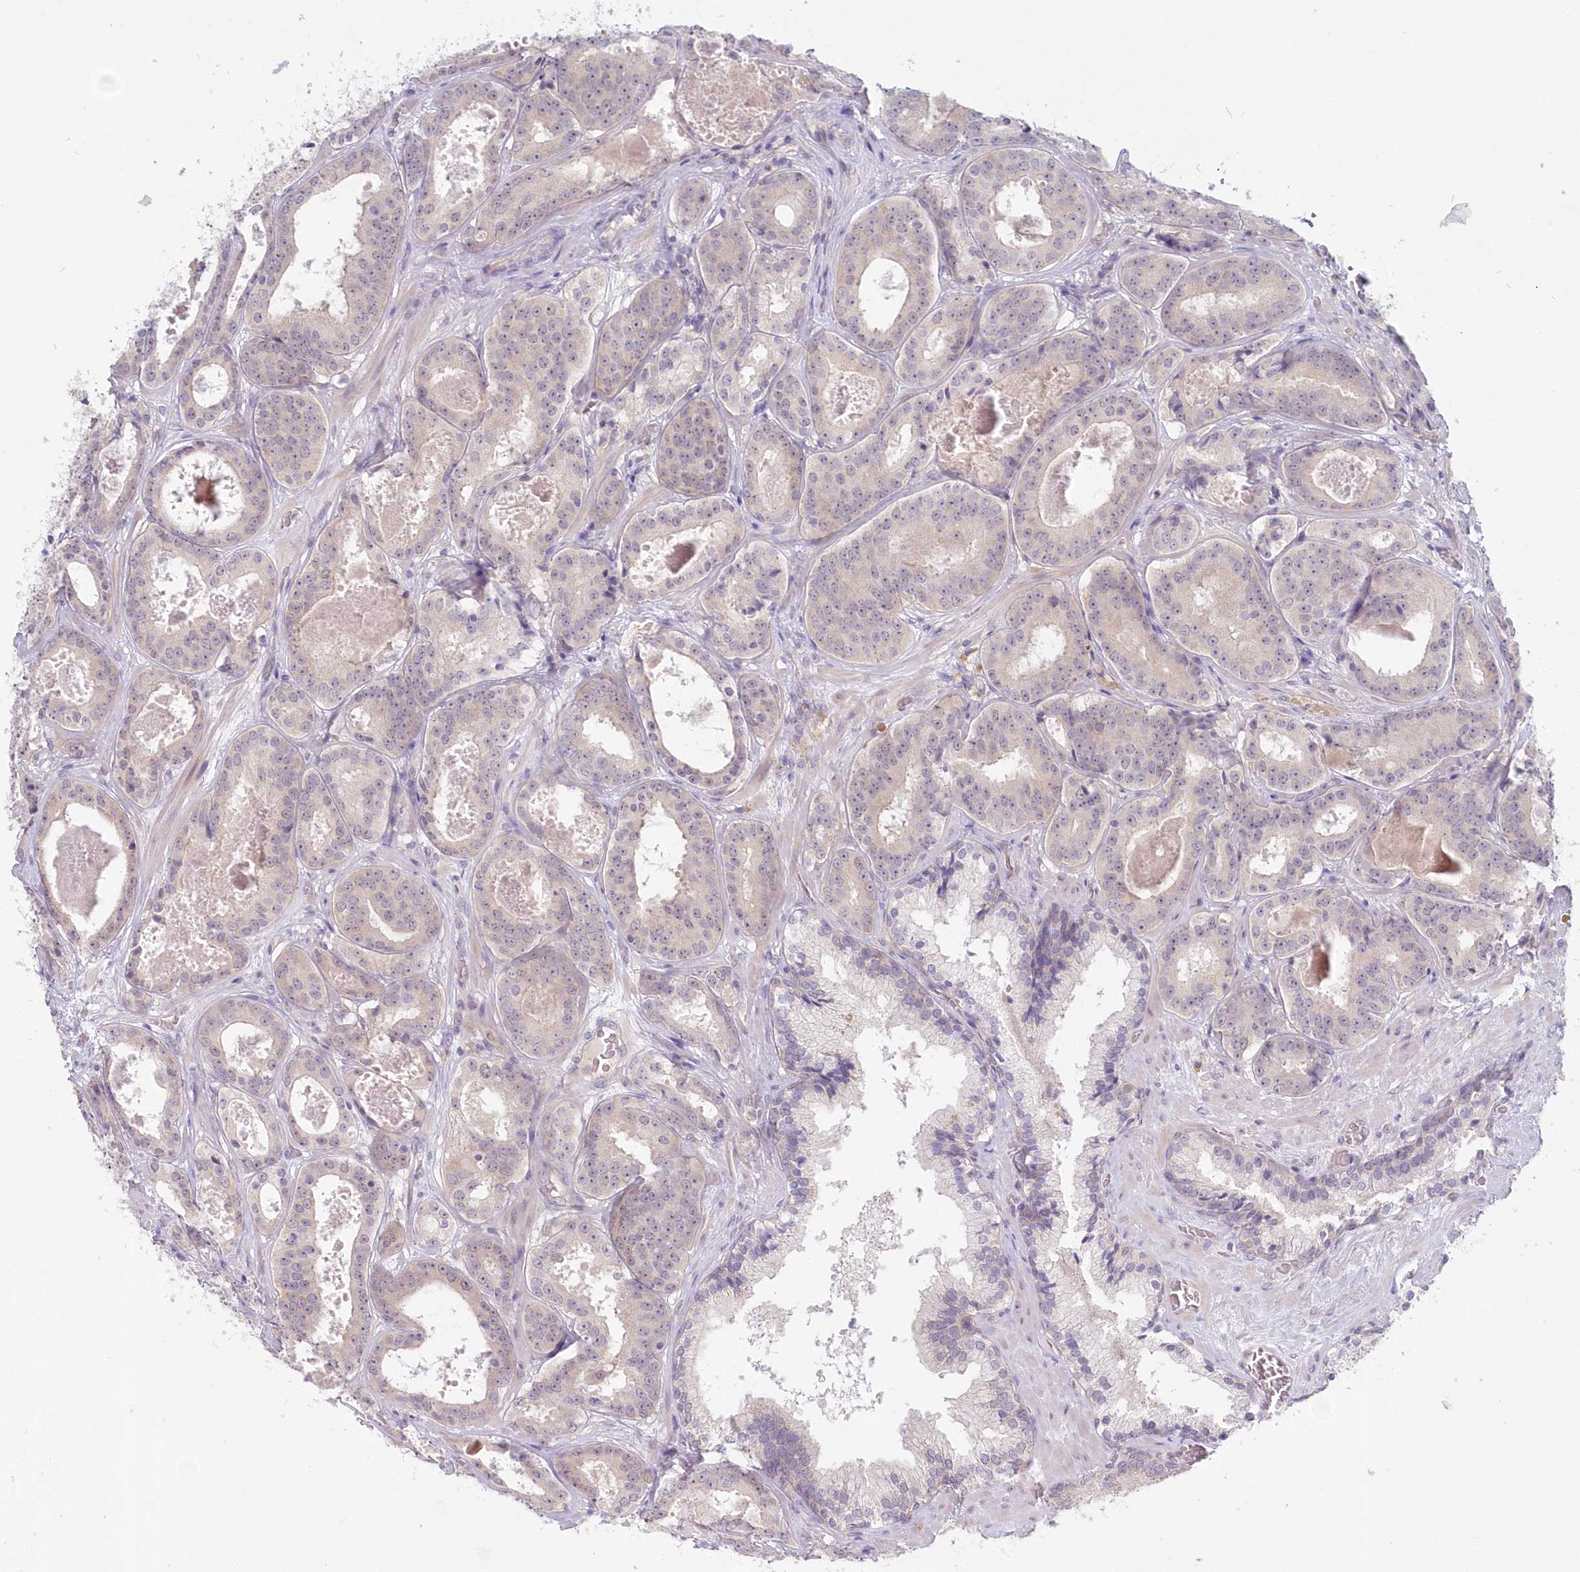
{"staining": {"intensity": "negative", "quantity": "none", "location": "none"}, "tissue": "prostate cancer", "cell_type": "Tumor cells", "image_type": "cancer", "snomed": [{"axis": "morphology", "description": "Adenocarcinoma, High grade"}, {"axis": "topography", "description": "Prostate"}], "caption": "DAB (3,3'-diaminobenzidine) immunohistochemical staining of prostate cancer (high-grade adenocarcinoma) shows no significant positivity in tumor cells.", "gene": "KATNA1", "patient": {"sex": "male", "age": 57}}